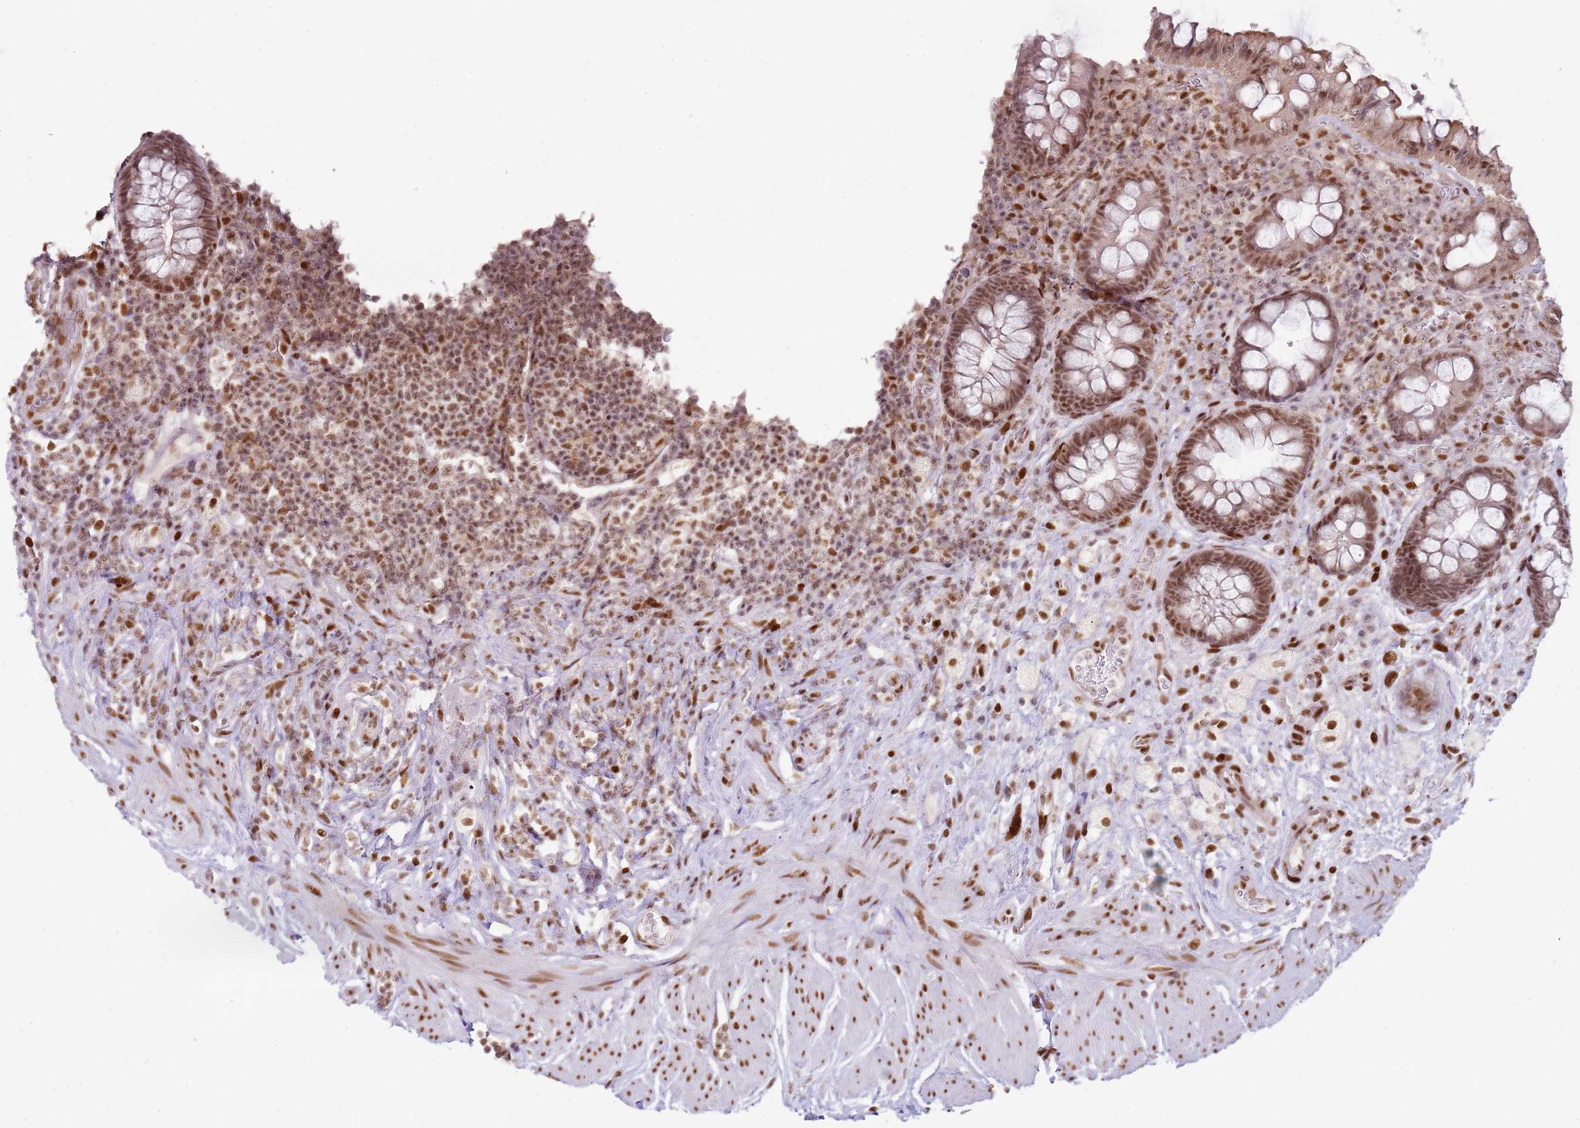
{"staining": {"intensity": "moderate", "quantity": ">75%", "location": "nuclear"}, "tissue": "rectum", "cell_type": "Glandular cells", "image_type": "normal", "snomed": [{"axis": "morphology", "description": "Normal tissue, NOS"}, {"axis": "topography", "description": "Rectum"}, {"axis": "topography", "description": "Peripheral nerve tissue"}], "caption": "Immunohistochemical staining of normal rectum shows >75% levels of moderate nuclear protein positivity in about >75% of glandular cells.", "gene": "PHC2", "patient": {"sex": "female", "age": 69}}